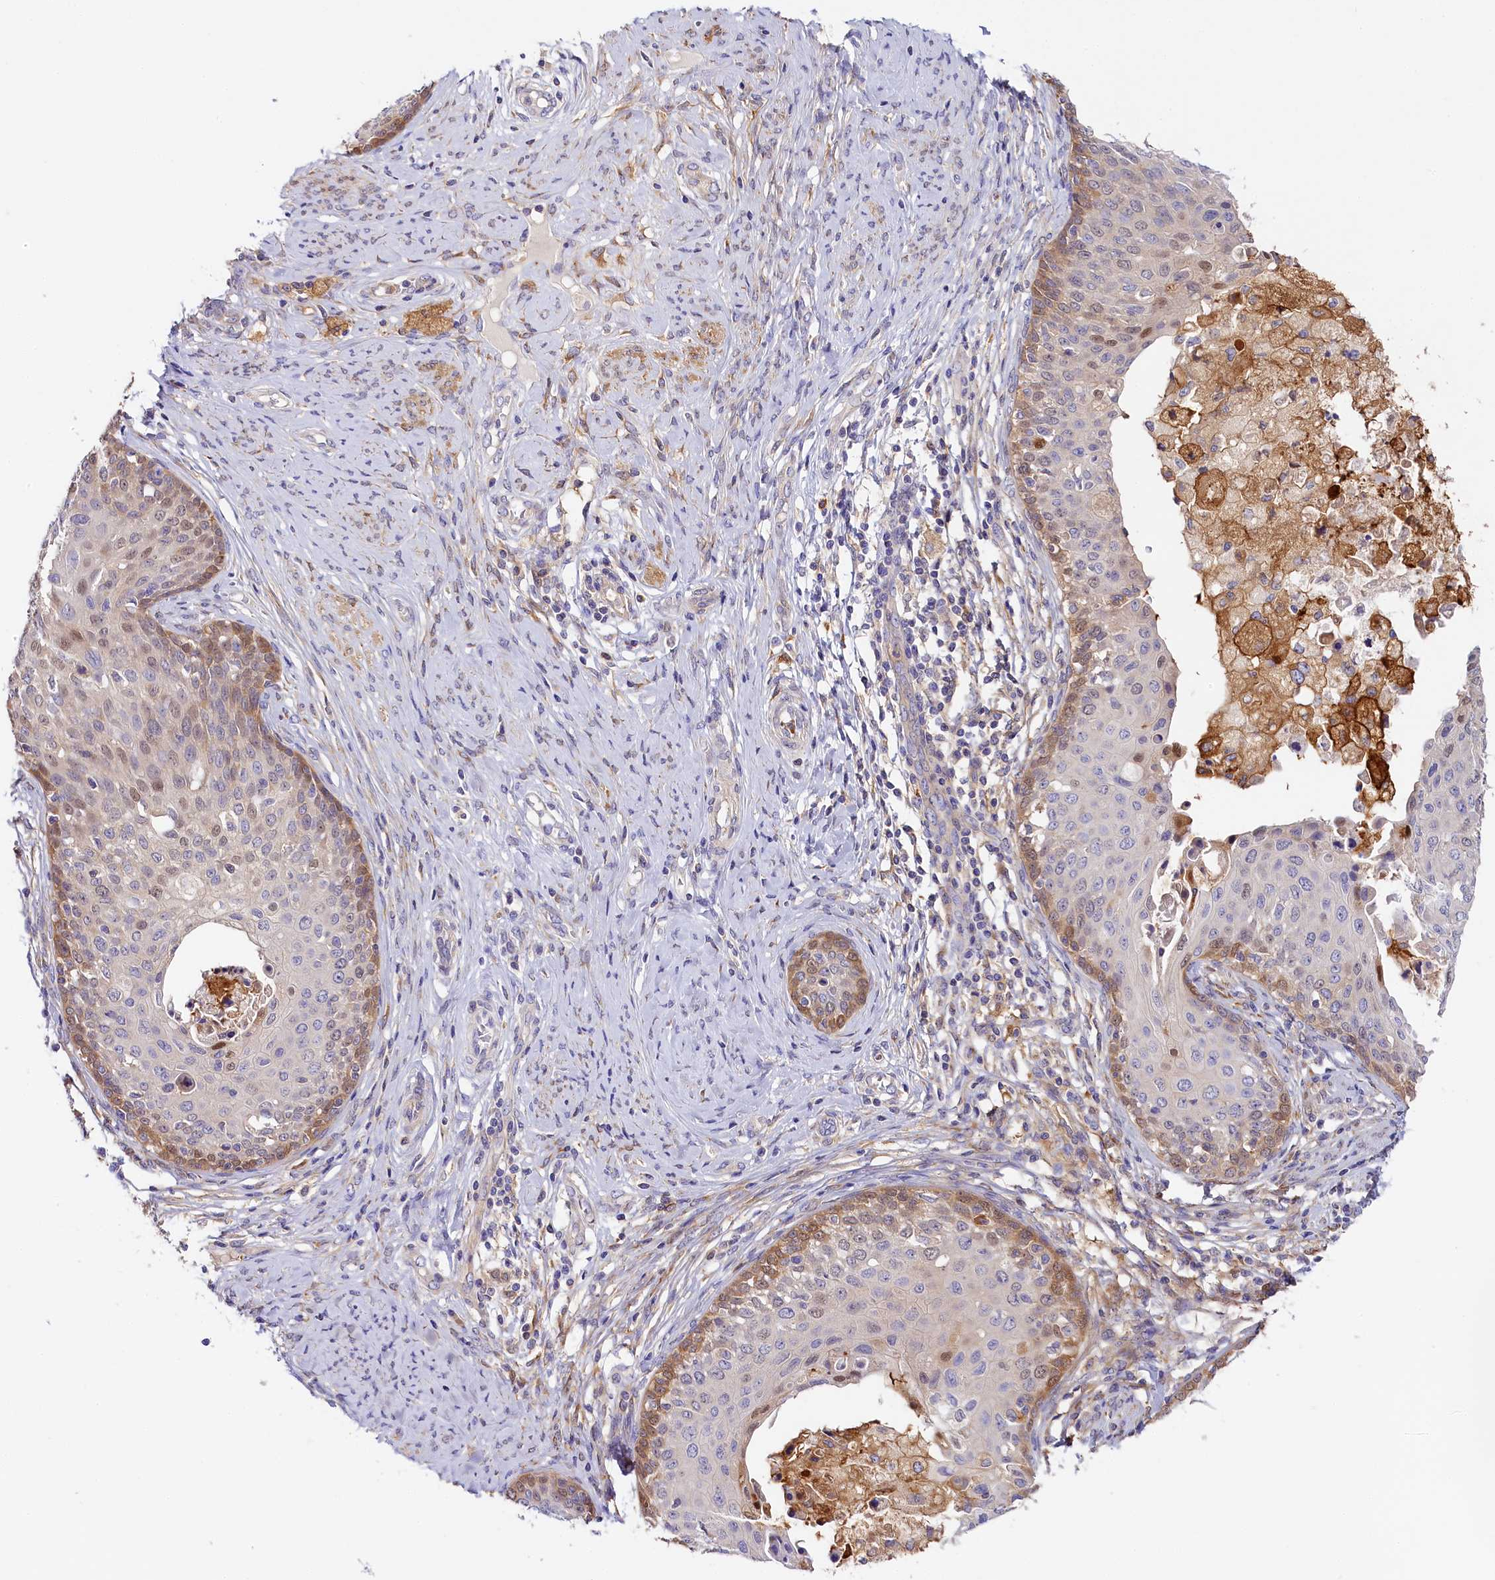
{"staining": {"intensity": "moderate", "quantity": "<25%", "location": "cytoplasmic/membranous"}, "tissue": "cervical cancer", "cell_type": "Tumor cells", "image_type": "cancer", "snomed": [{"axis": "morphology", "description": "Squamous cell carcinoma, NOS"}, {"axis": "morphology", "description": "Adenocarcinoma, NOS"}, {"axis": "topography", "description": "Cervix"}], "caption": "The histopathology image shows a brown stain indicating the presence of a protein in the cytoplasmic/membranous of tumor cells in cervical cancer (adenocarcinoma).", "gene": "KATNB1", "patient": {"sex": "female", "age": 52}}